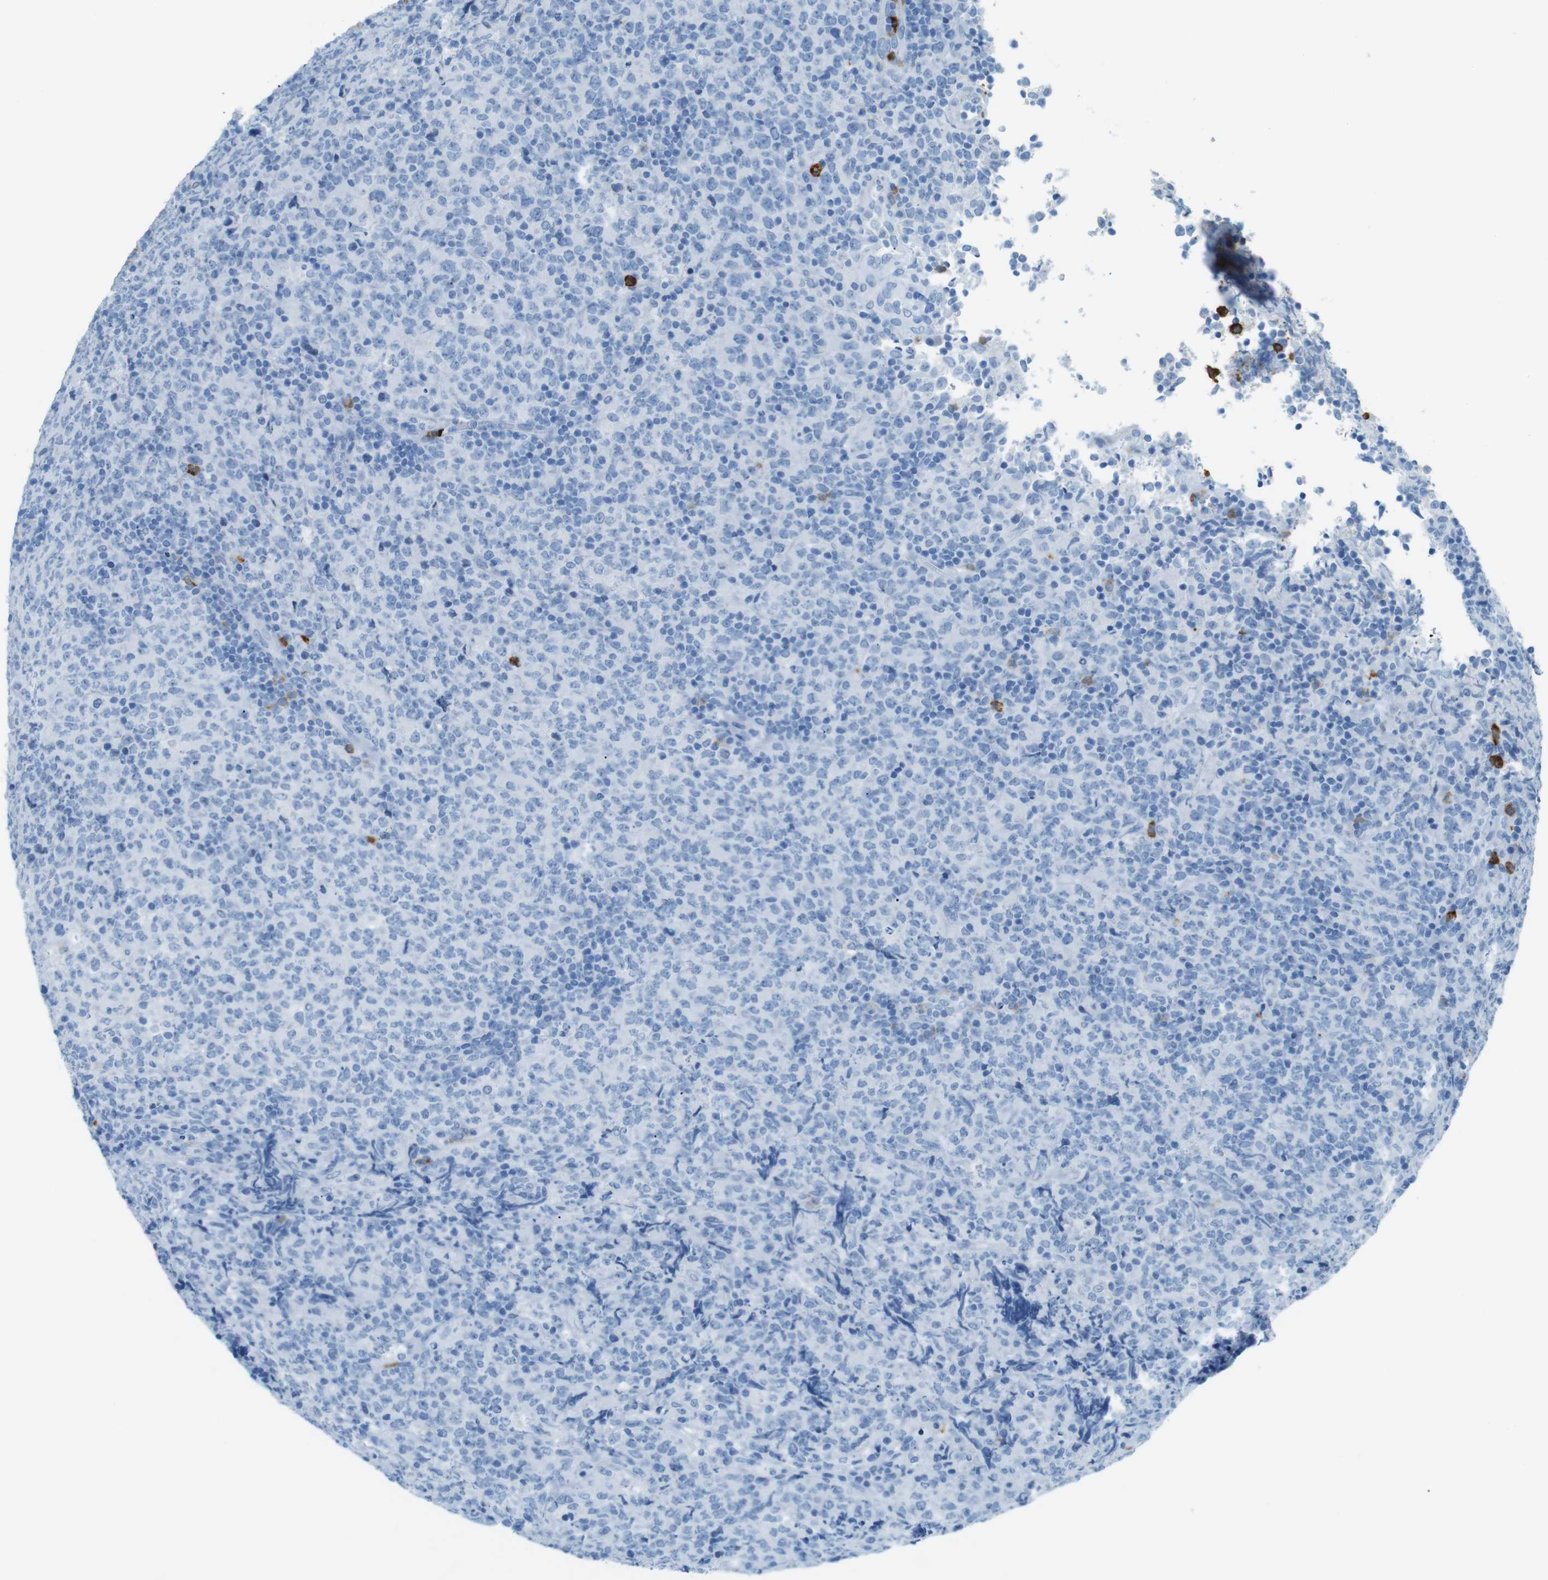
{"staining": {"intensity": "negative", "quantity": "none", "location": "none"}, "tissue": "lymphoma", "cell_type": "Tumor cells", "image_type": "cancer", "snomed": [{"axis": "morphology", "description": "Malignant lymphoma, non-Hodgkin's type, High grade"}, {"axis": "topography", "description": "Tonsil"}], "caption": "Immunohistochemistry histopathology image of neoplastic tissue: lymphoma stained with DAB exhibits no significant protein expression in tumor cells. Brightfield microscopy of immunohistochemistry stained with DAB (brown) and hematoxylin (blue), captured at high magnification.", "gene": "MCEMP1", "patient": {"sex": "female", "age": 36}}